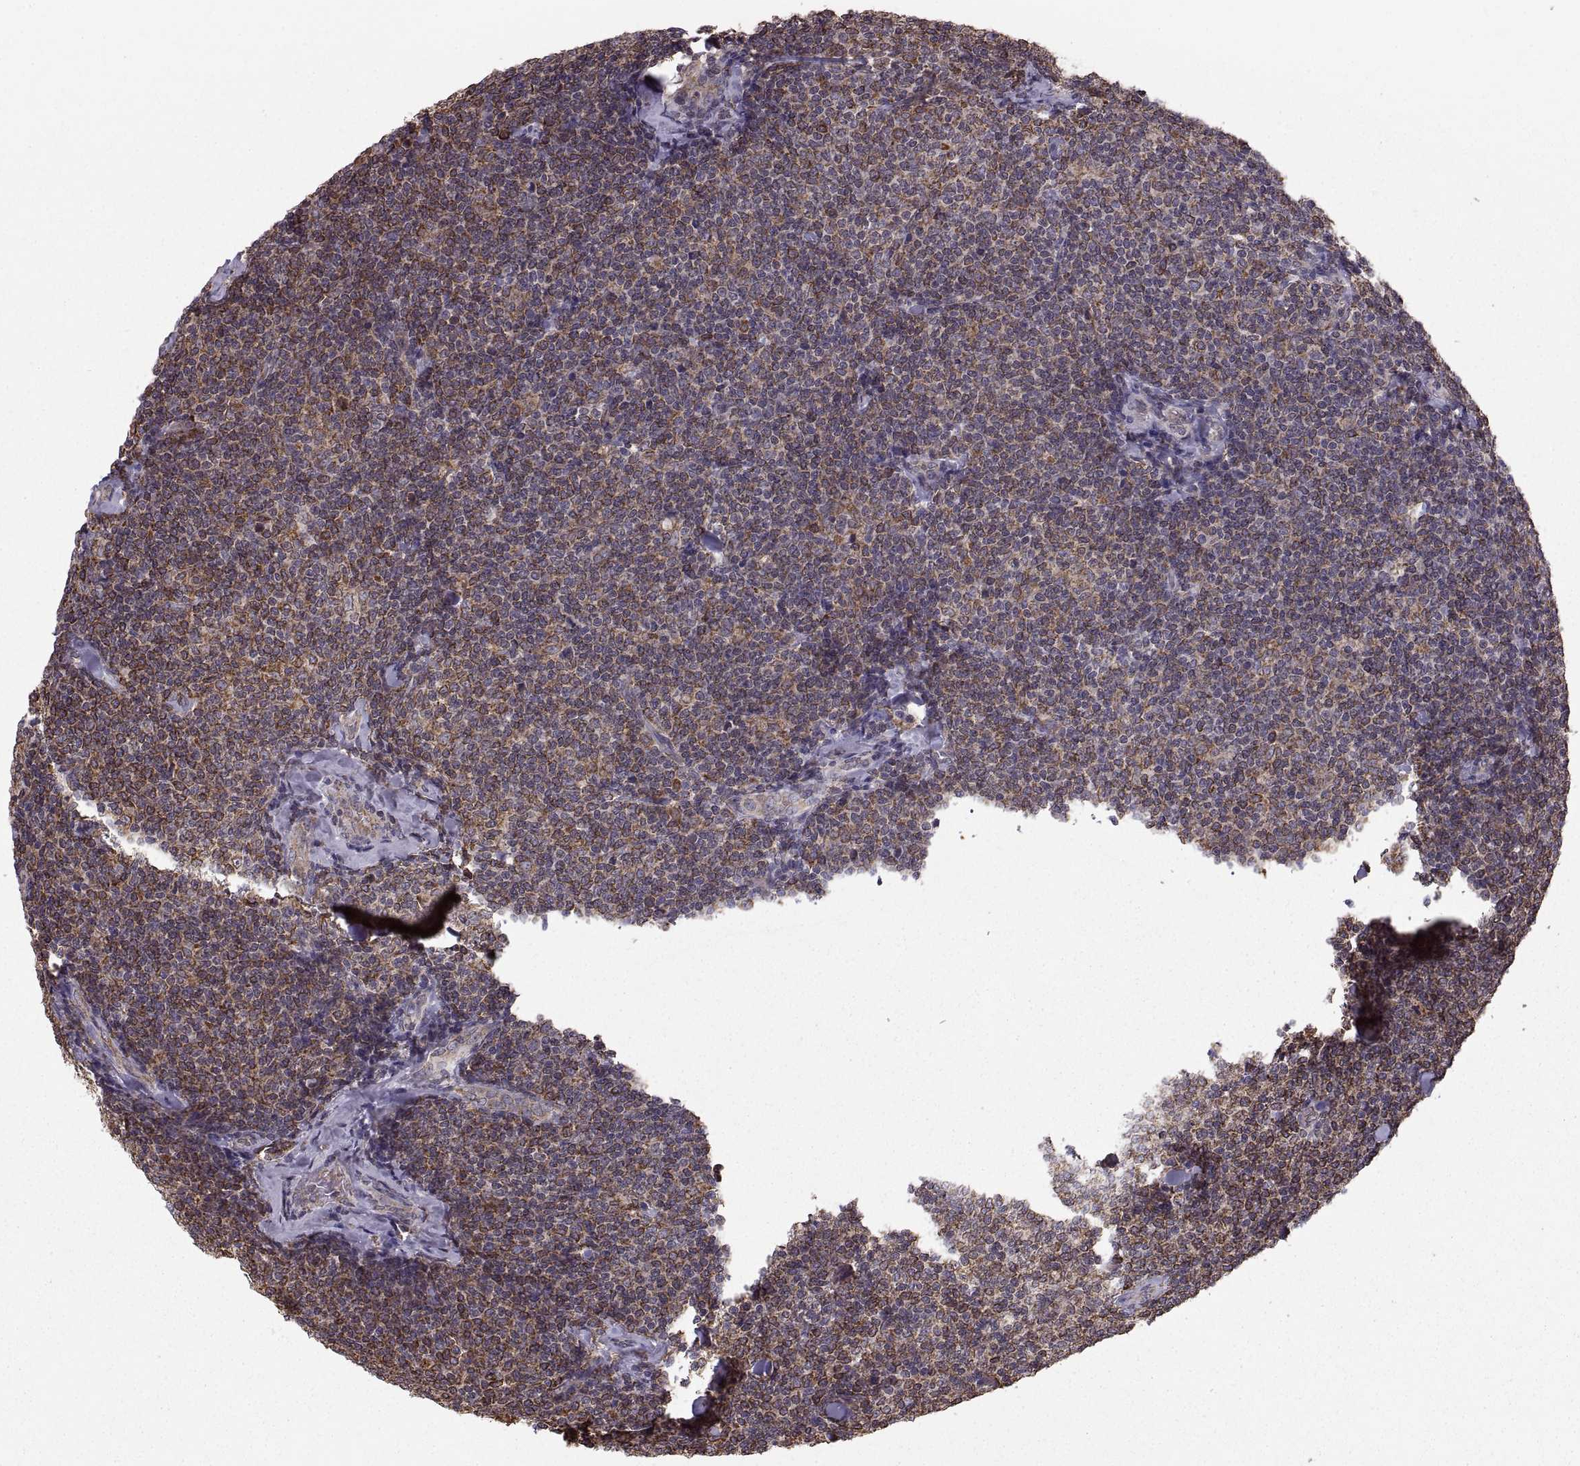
{"staining": {"intensity": "moderate", "quantity": ">75%", "location": "cytoplasmic/membranous"}, "tissue": "lymphoma", "cell_type": "Tumor cells", "image_type": "cancer", "snomed": [{"axis": "morphology", "description": "Malignant lymphoma, non-Hodgkin's type, Low grade"}, {"axis": "topography", "description": "Lymph node"}], "caption": "Immunohistochemistry image of neoplastic tissue: human malignant lymphoma, non-Hodgkin's type (low-grade) stained using immunohistochemistry reveals medium levels of moderate protein expression localized specifically in the cytoplasmic/membranous of tumor cells, appearing as a cytoplasmic/membranous brown color.", "gene": "PDIA3", "patient": {"sex": "female", "age": 56}}